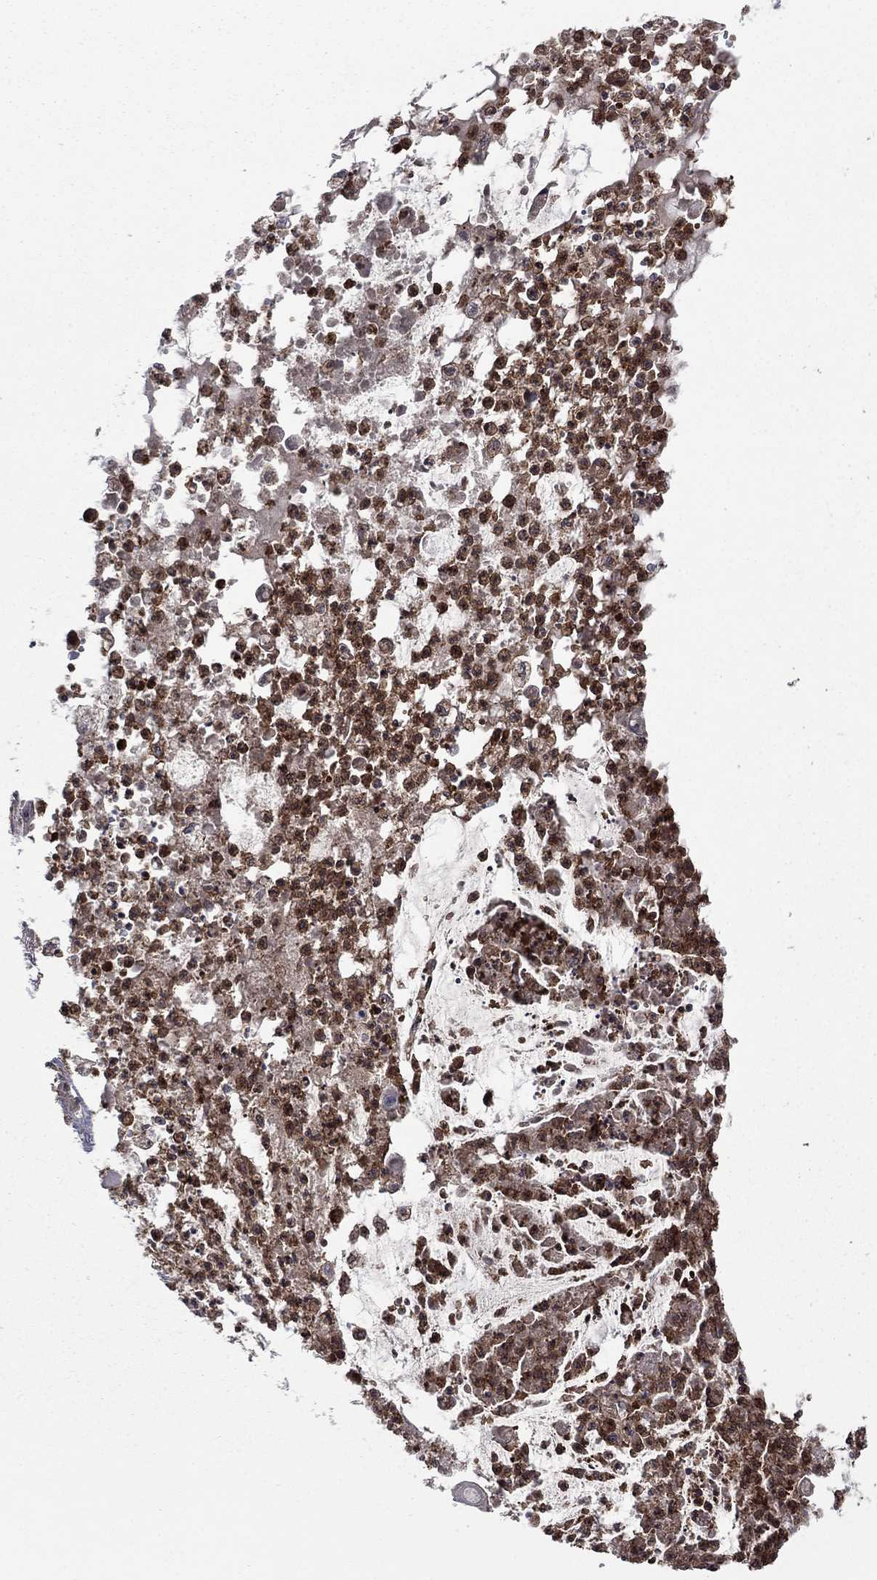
{"staining": {"intensity": "moderate", "quantity": ">75%", "location": "cytoplasmic/membranous"}, "tissue": "pancreatic cancer", "cell_type": "Tumor cells", "image_type": "cancer", "snomed": [{"axis": "morphology", "description": "Normal tissue, NOS"}, {"axis": "morphology", "description": "Adenocarcinoma, NOS"}, {"axis": "topography", "description": "Pancreas"}], "caption": "Human pancreatic cancer stained for a protein (brown) displays moderate cytoplasmic/membranous positive expression in about >75% of tumor cells.", "gene": "IFI35", "patient": {"sex": "female", "age": 58}}